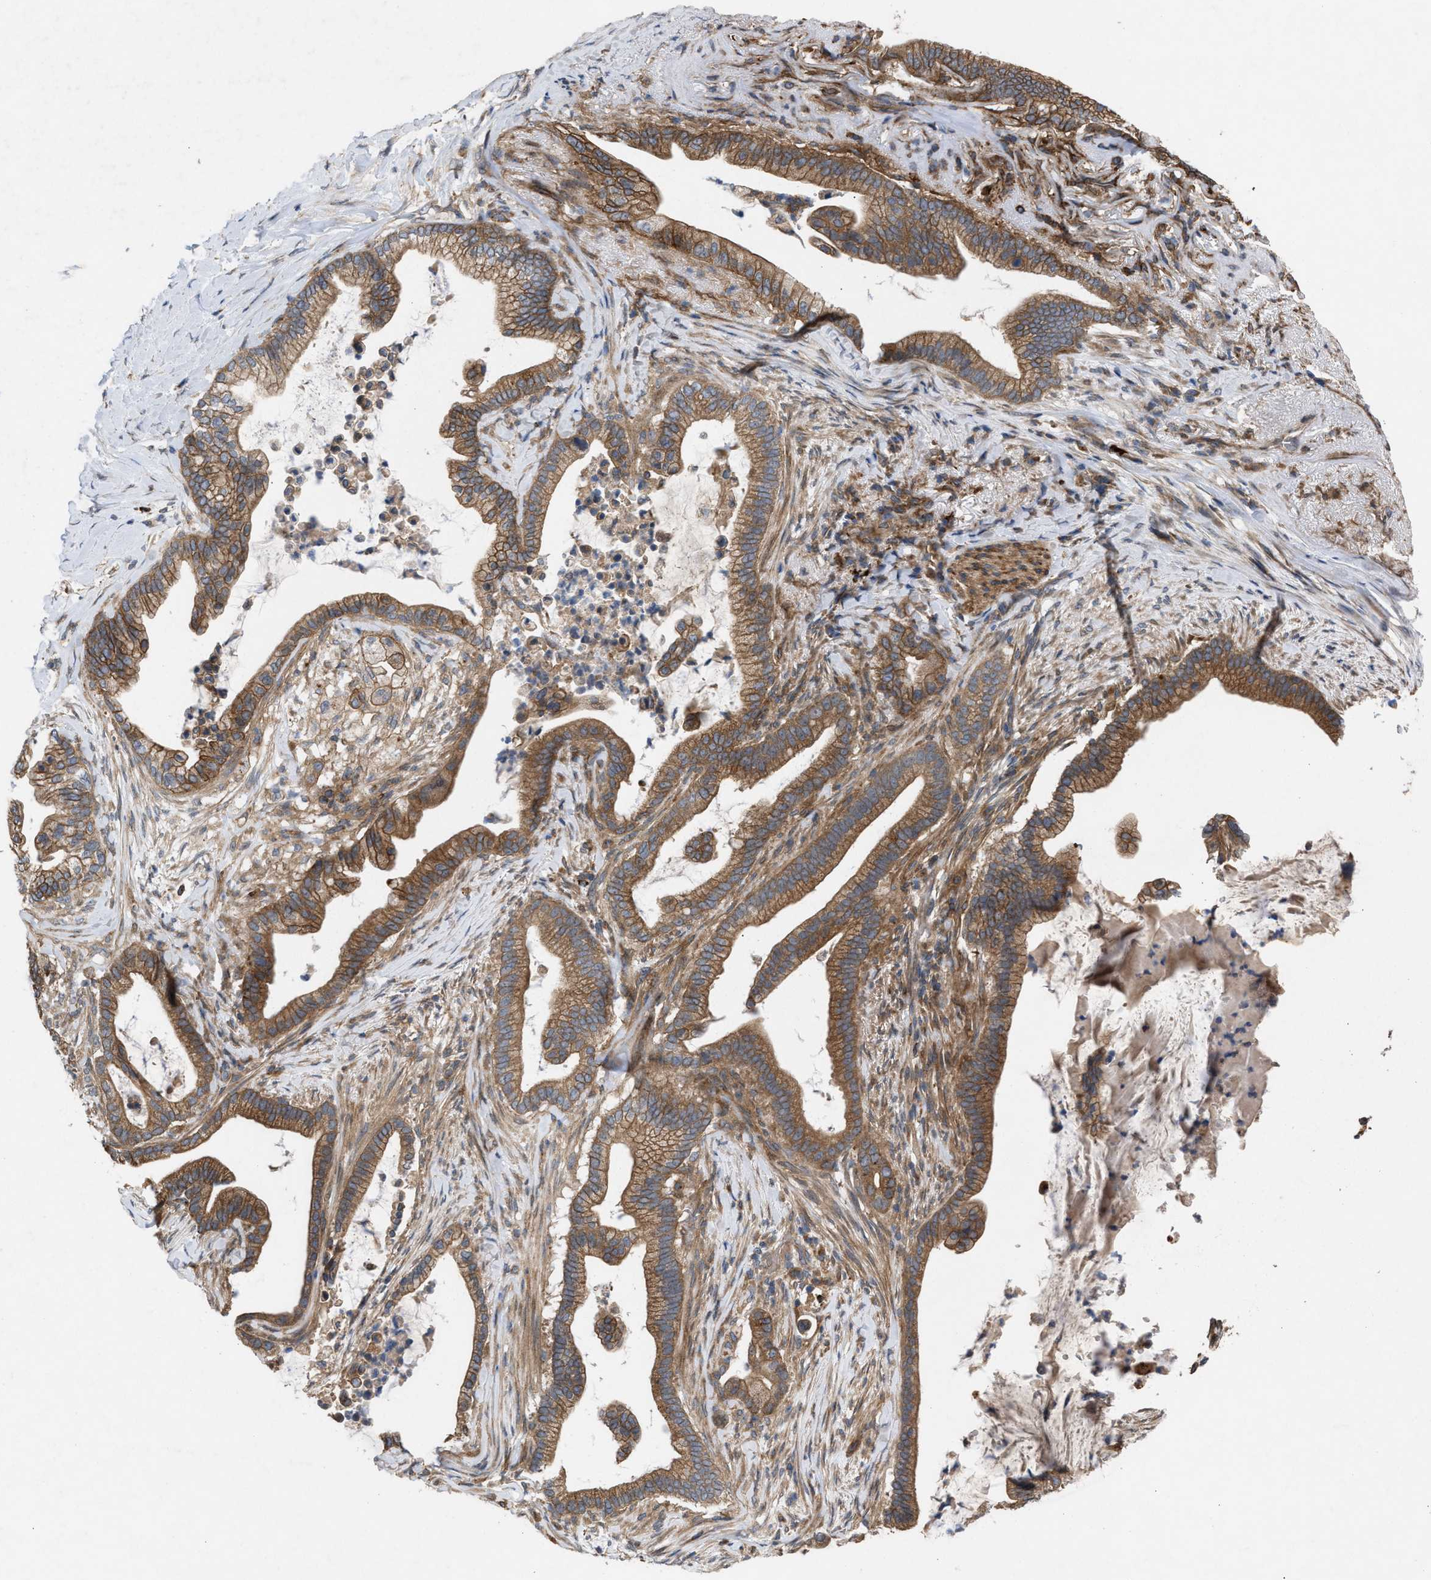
{"staining": {"intensity": "strong", "quantity": ">75%", "location": "cytoplasmic/membranous"}, "tissue": "pancreatic cancer", "cell_type": "Tumor cells", "image_type": "cancer", "snomed": [{"axis": "morphology", "description": "Adenocarcinoma, NOS"}, {"axis": "topography", "description": "Pancreas"}], "caption": "Pancreatic cancer tissue shows strong cytoplasmic/membranous positivity in about >75% of tumor cells, visualized by immunohistochemistry. The staining was performed using DAB (3,3'-diaminobenzidine) to visualize the protein expression in brown, while the nuclei were stained in blue with hematoxylin (Magnification: 20x).", "gene": "GCC1", "patient": {"sex": "male", "age": 69}}